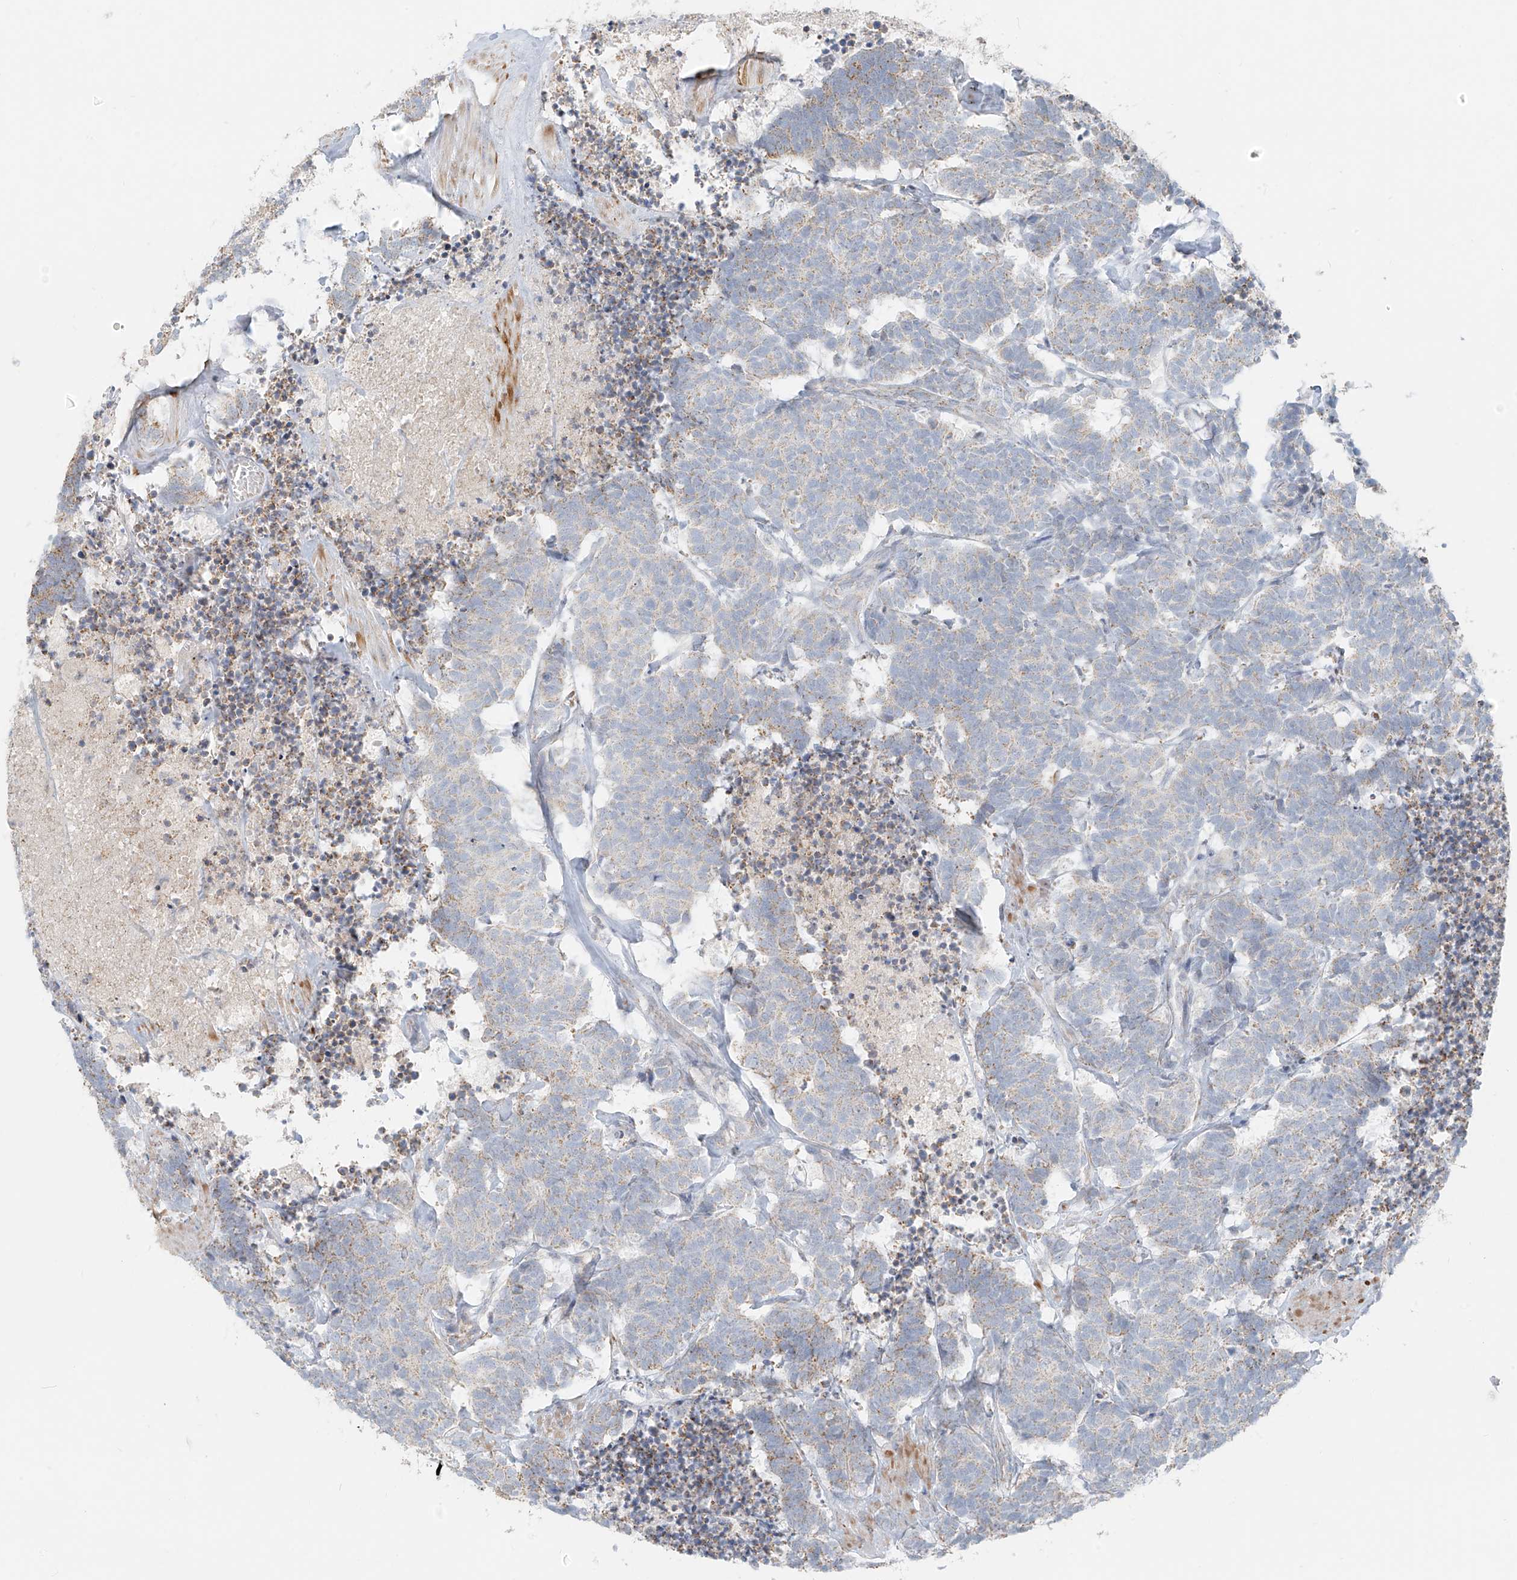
{"staining": {"intensity": "negative", "quantity": "none", "location": "none"}, "tissue": "carcinoid", "cell_type": "Tumor cells", "image_type": "cancer", "snomed": [{"axis": "morphology", "description": "Carcinoma, NOS"}, {"axis": "morphology", "description": "Carcinoid, malignant, NOS"}, {"axis": "topography", "description": "Urinary bladder"}], "caption": "Carcinoid (malignant) stained for a protein using immunohistochemistry (IHC) demonstrates no staining tumor cells.", "gene": "UST", "patient": {"sex": "male", "age": 57}}